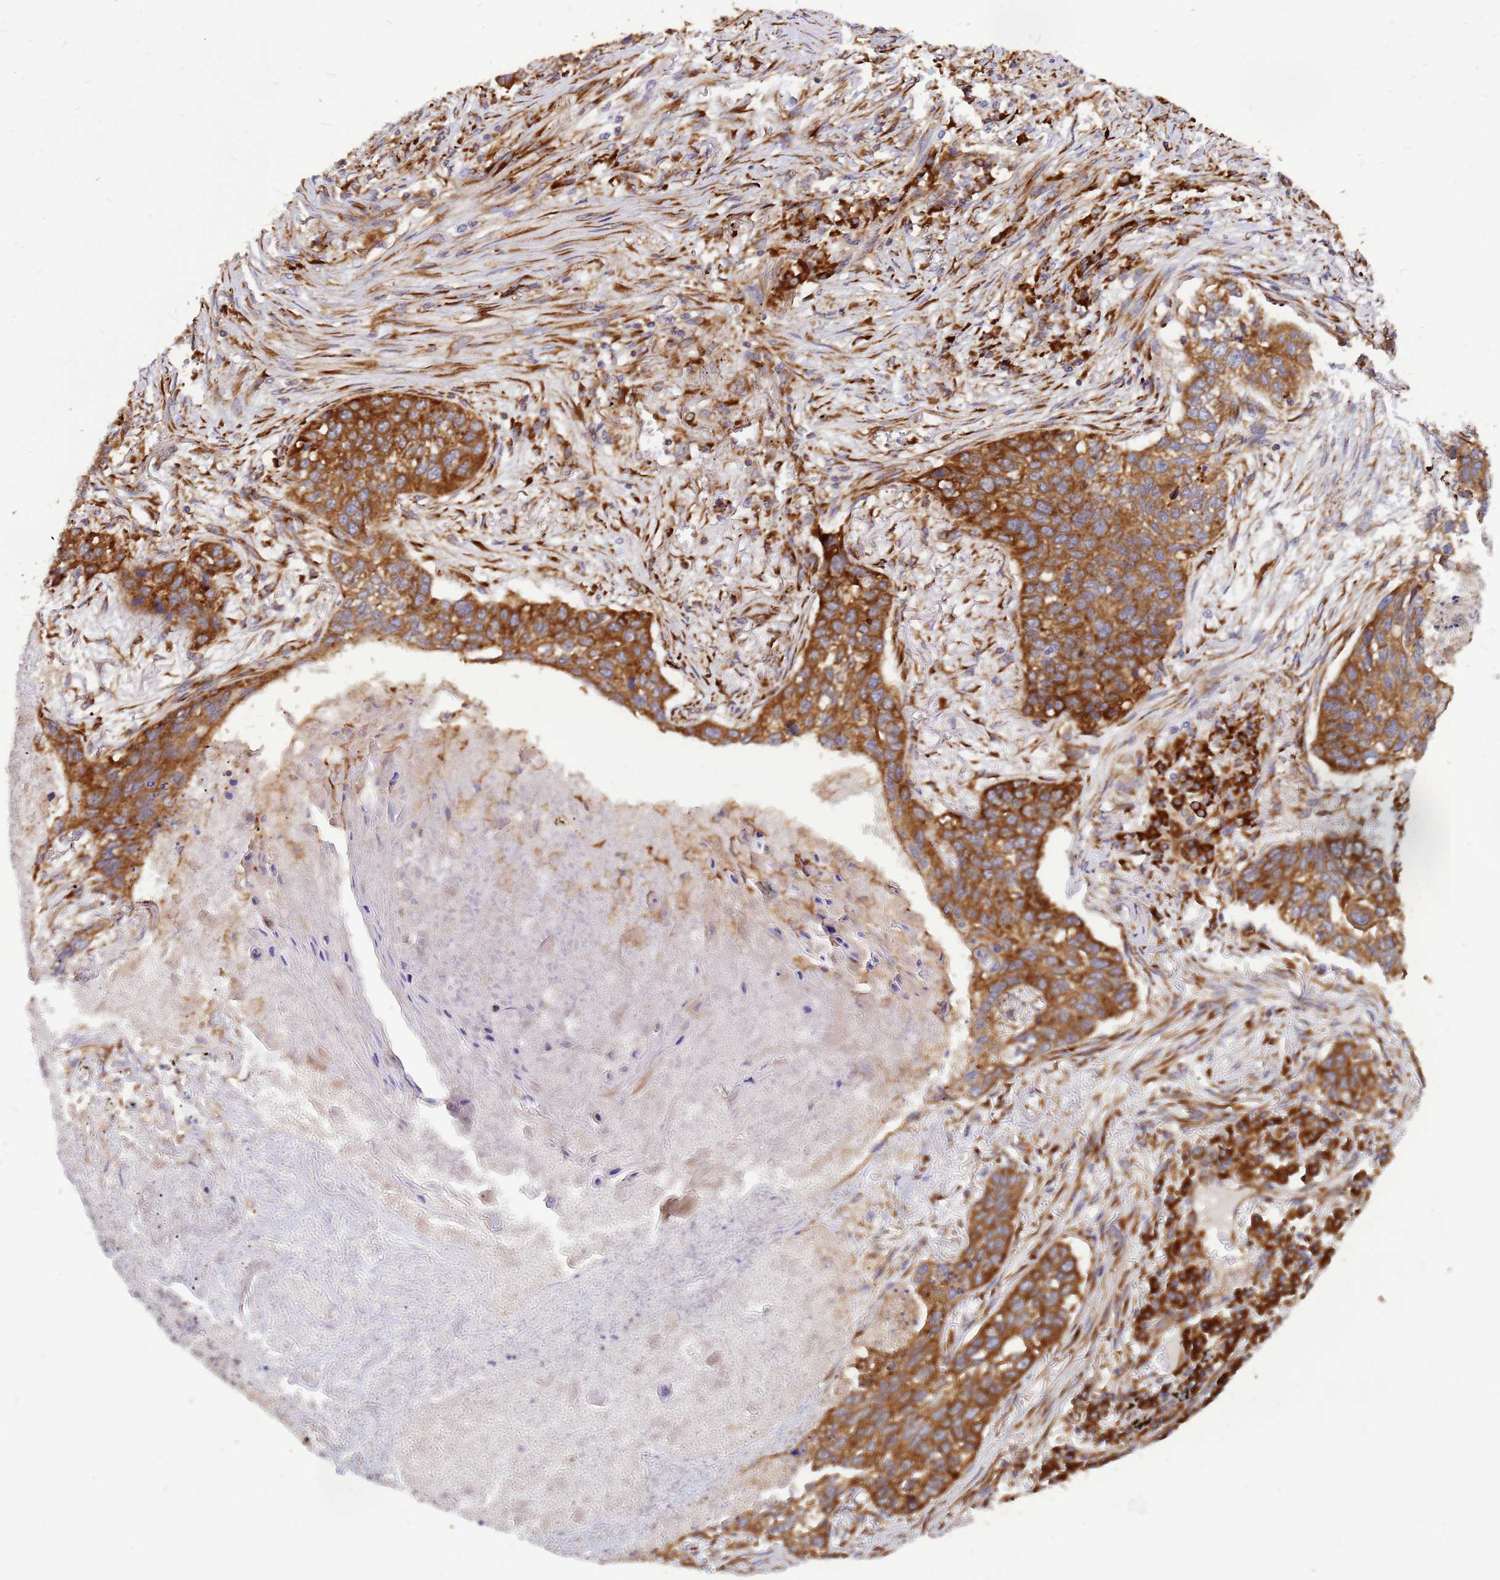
{"staining": {"intensity": "strong", "quantity": ">75%", "location": "cytoplasmic/membranous"}, "tissue": "lung cancer", "cell_type": "Tumor cells", "image_type": "cancer", "snomed": [{"axis": "morphology", "description": "Squamous cell carcinoma, NOS"}, {"axis": "topography", "description": "Lung"}], "caption": "IHC histopathology image of neoplastic tissue: squamous cell carcinoma (lung) stained using immunohistochemistry displays high levels of strong protein expression localized specifically in the cytoplasmic/membranous of tumor cells, appearing as a cytoplasmic/membranous brown color.", "gene": "RPL8", "patient": {"sex": "female", "age": 63}}